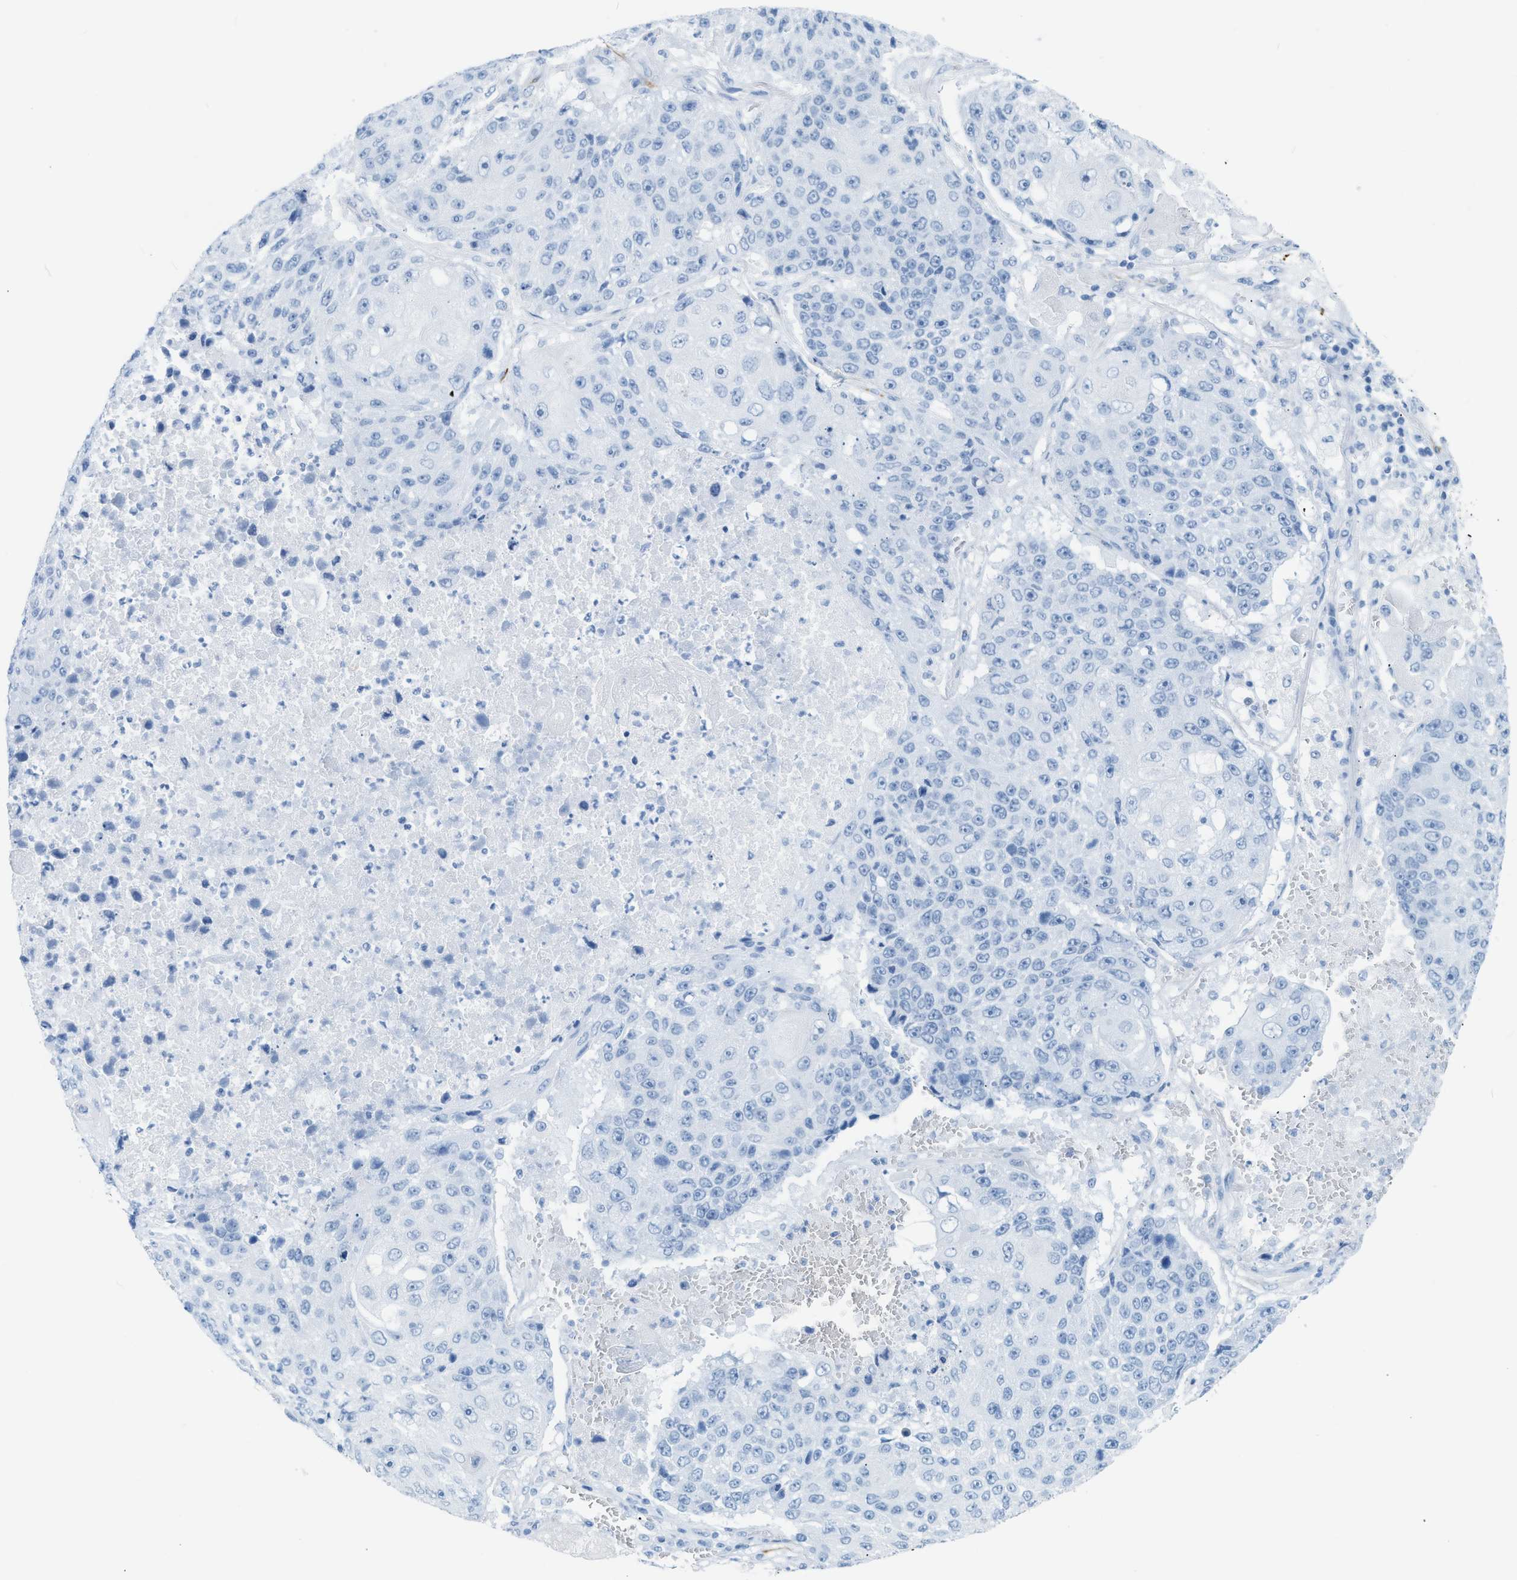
{"staining": {"intensity": "negative", "quantity": "none", "location": "none"}, "tissue": "lung cancer", "cell_type": "Tumor cells", "image_type": "cancer", "snomed": [{"axis": "morphology", "description": "Squamous cell carcinoma, NOS"}, {"axis": "topography", "description": "Lung"}], "caption": "IHC photomicrograph of squamous cell carcinoma (lung) stained for a protein (brown), which reveals no positivity in tumor cells.", "gene": "DES", "patient": {"sex": "male", "age": 61}}